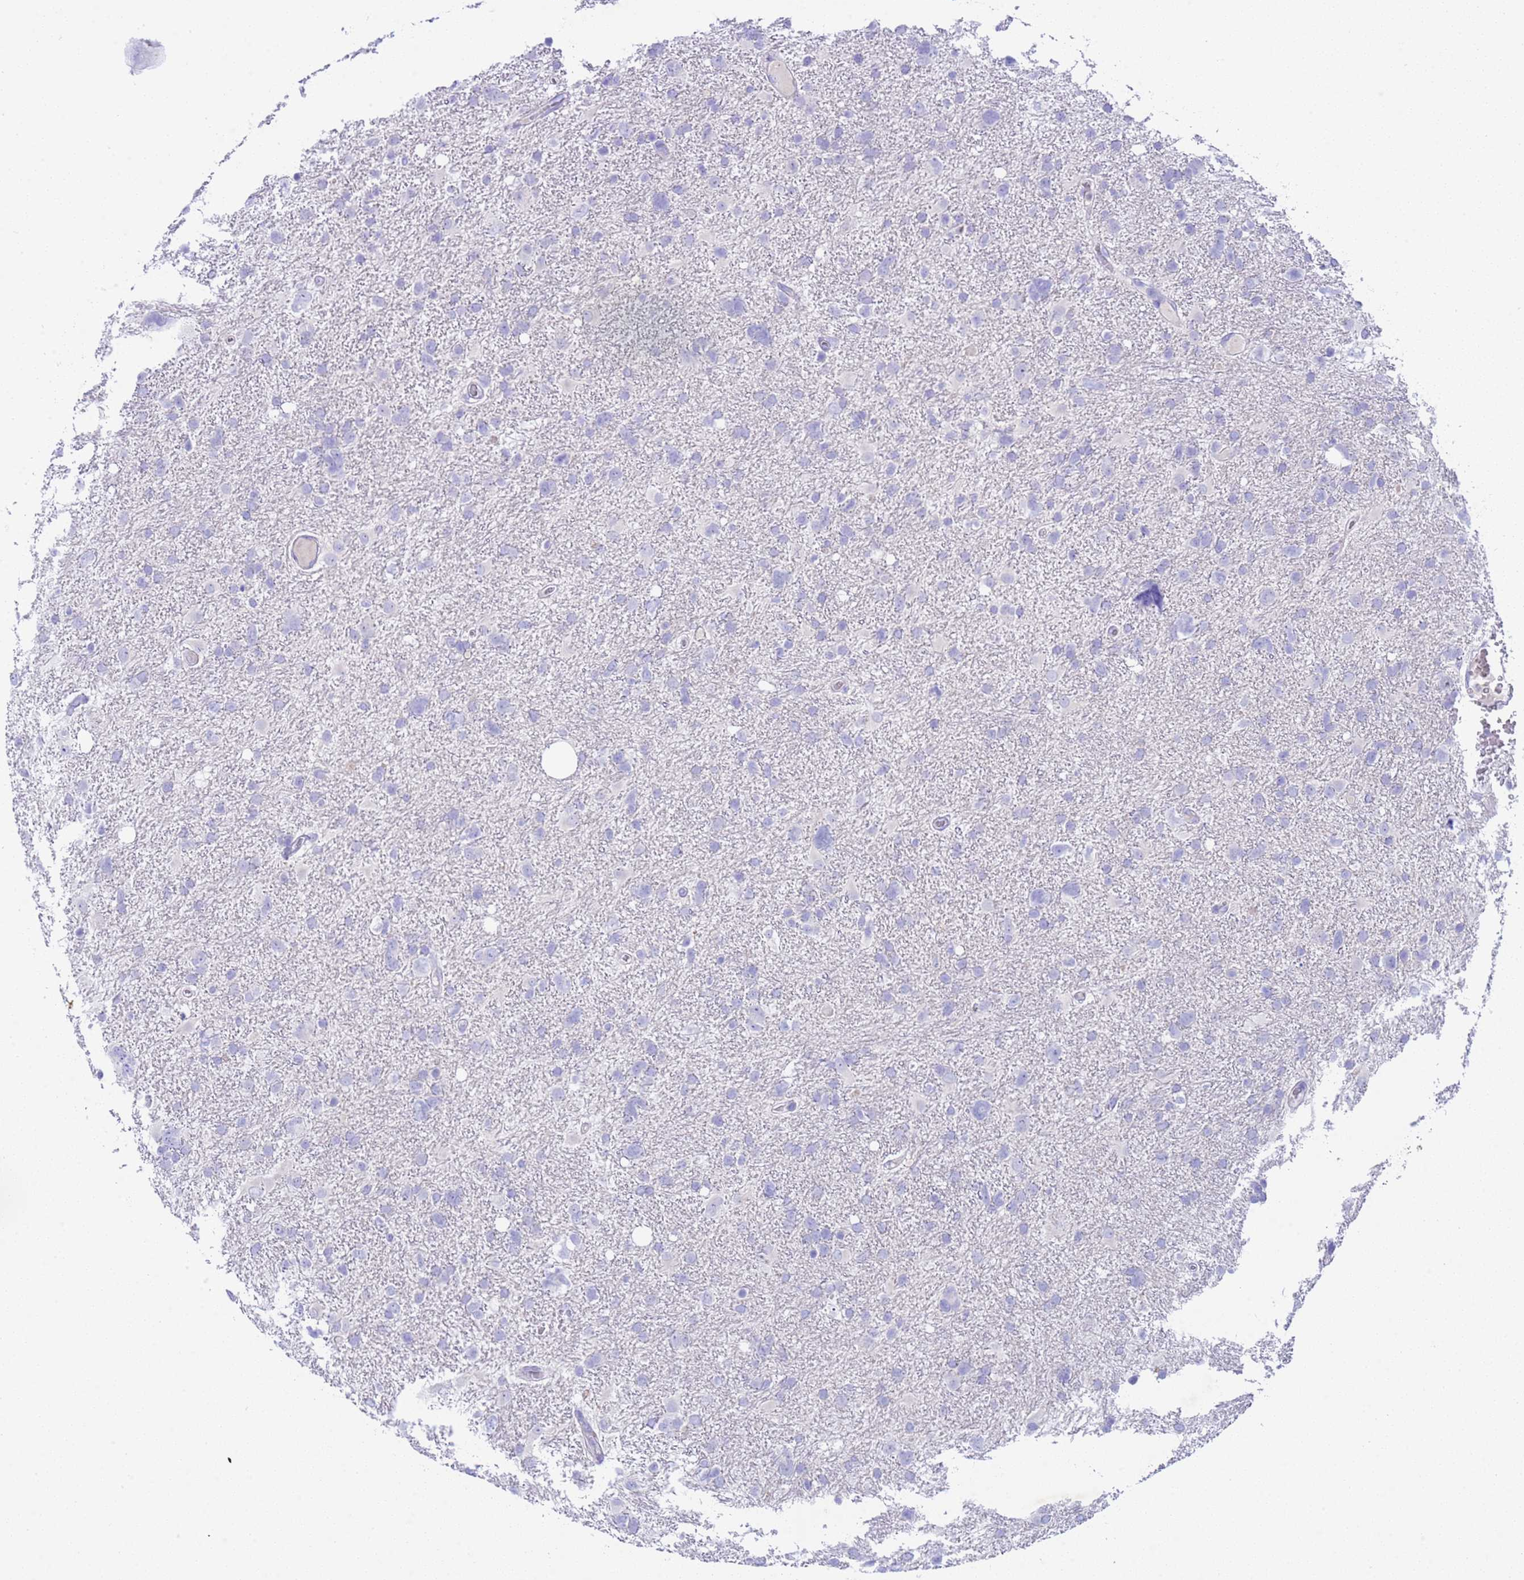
{"staining": {"intensity": "negative", "quantity": "none", "location": "none"}, "tissue": "glioma", "cell_type": "Tumor cells", "image_type": "cancer", "snomed": [{"axis": "morphology", "description": "Glioma, malignant, High grade"}, {"axis": "topography", "description": "Brain"}], "caption": "This is an immunohistochemistry histopathology image of human malignant glioma (high-grade). There is no staining in tumor cells.", "gene": "USP38", "patient": {"sex": "male", "age": 61}}